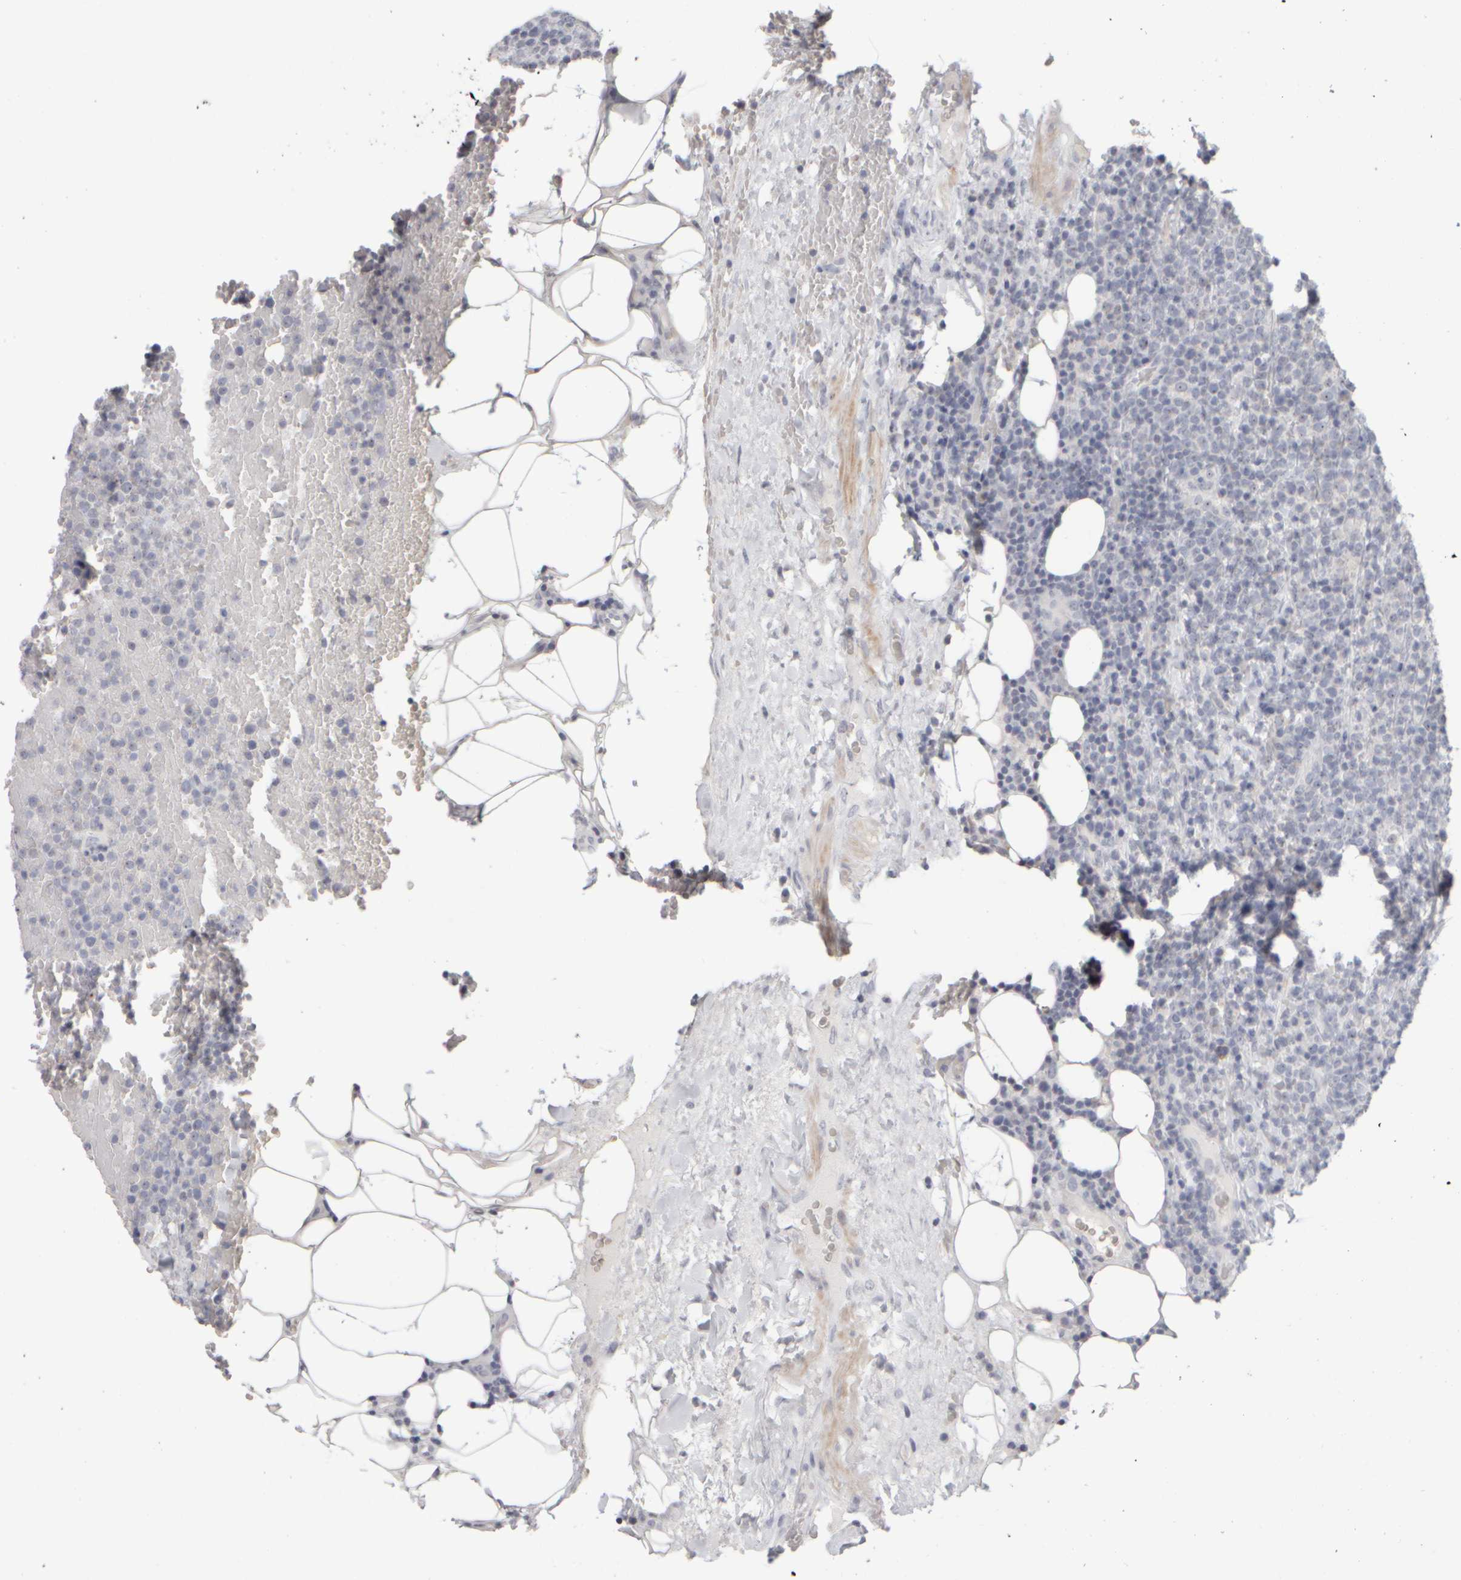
{"staining": {"intensity": "weak", "quantity": "25%-75%", "location": "nuclear"}, "tissue": "lymphoma", "cell_type": "Tumor cells", "image_type": "cancer", "snomed": [{"axis": "morphology", "description": "Malignant lymphoma, non-Hodgkin's type, High grade"}, {"axis": "topography", "description": "Lymph node"}], "caption": "Immunohistochemical staining of human lymphoma shows low levels of weak nuclear protein positivity in approximately 25%-75% of tumor cells.", "gene": "DCXR", "patient": {"sex": "male", "age": 61}}